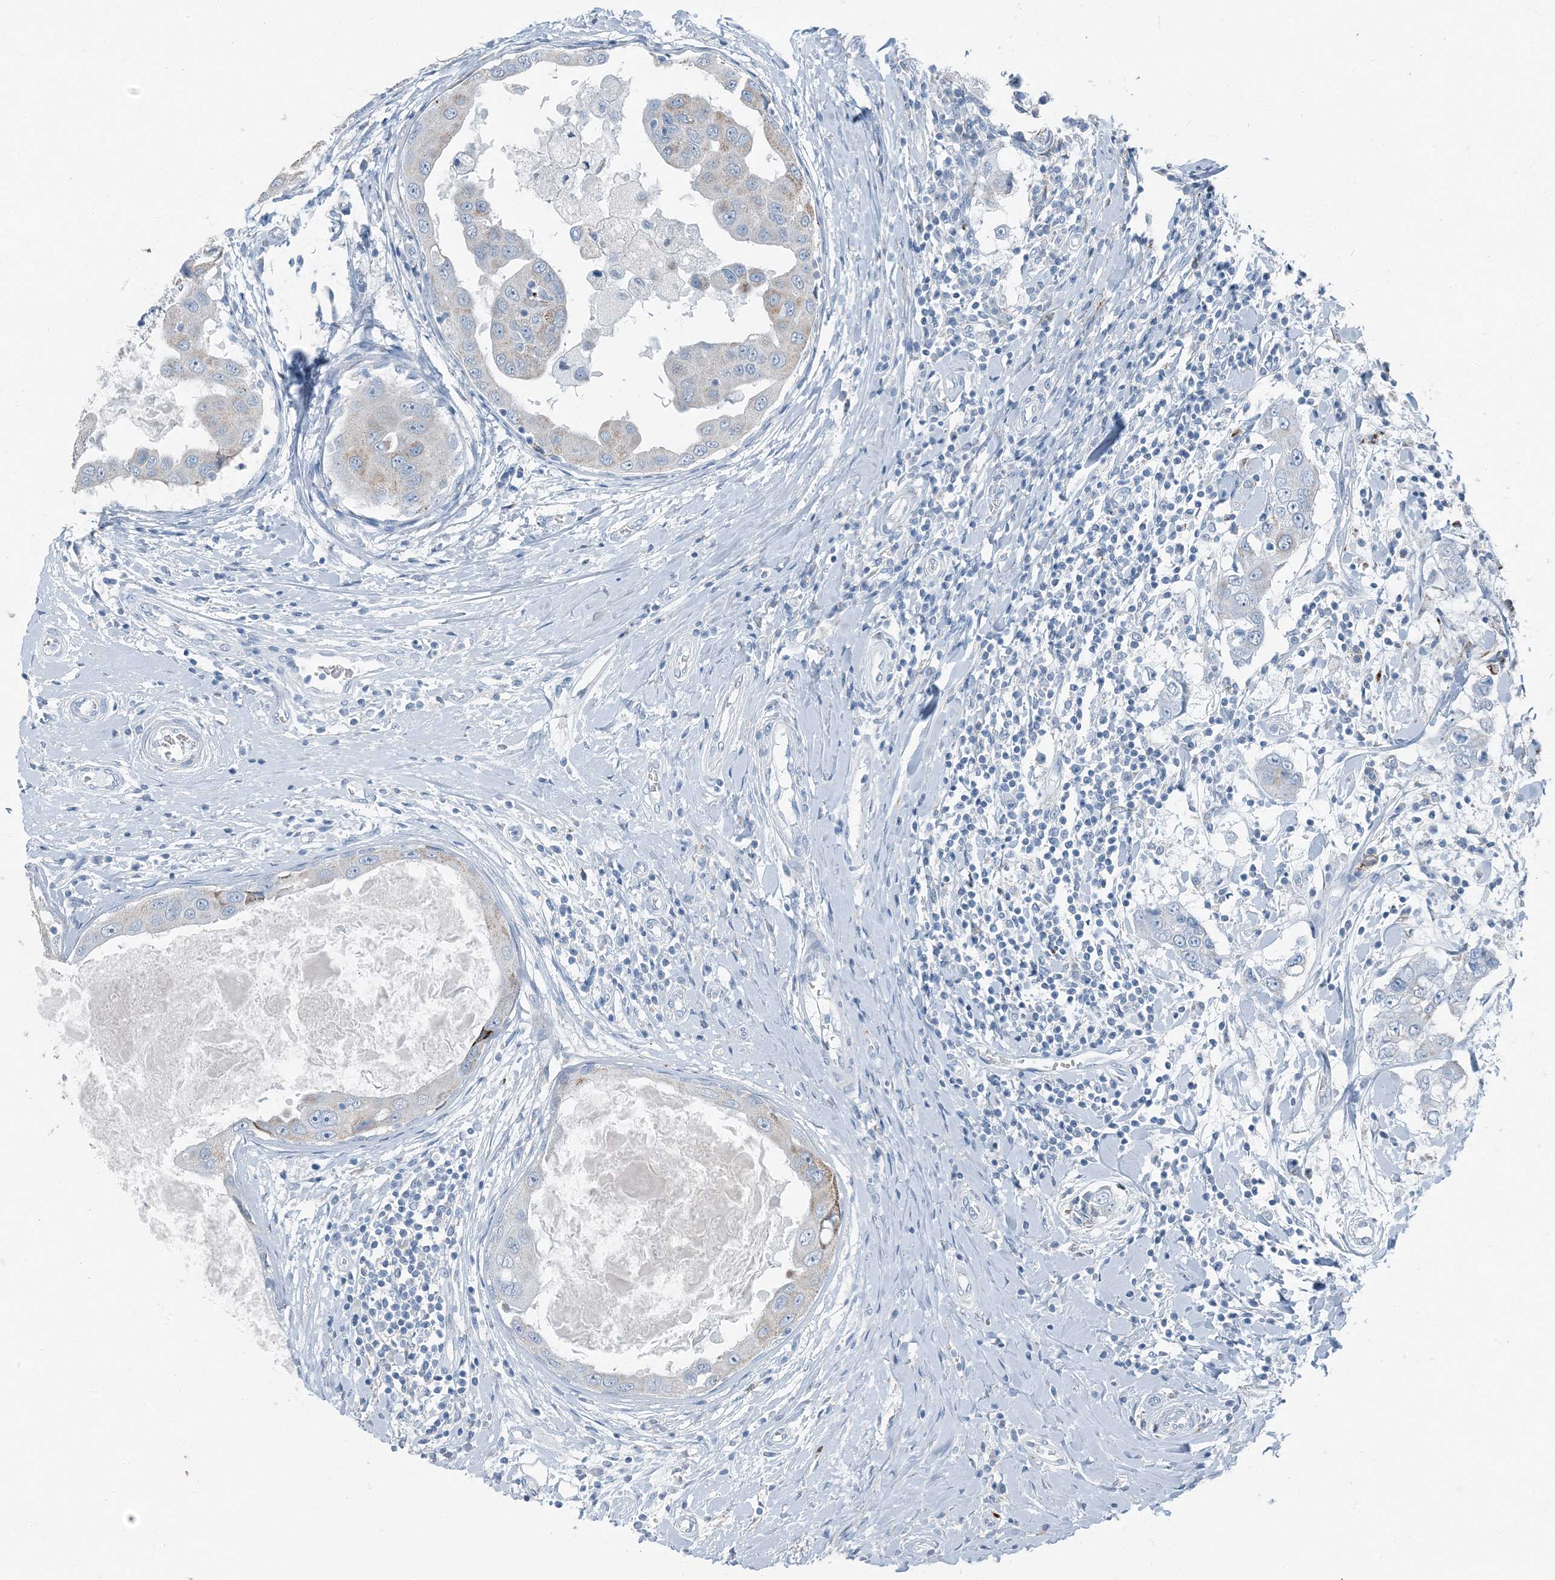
{"staining": {"intensity": "weak", "quantity": "<25%", "location": "cytoplasmic/membranous"}, "tissue": "breast cancer", "cell_type": "Tumor cells", "image_type": "cancer", "snomed": [{"axis": "morphology", "description": "Duct carcinoma"}, {"axis": "topography", "description": "Breast"}], "caption": "Human breast cancer stained for a protein using immunohistochemistry displays no expression in tumor cells.", "gene": "FAM162A", "patient": {"sex": "female", "age": 27}}